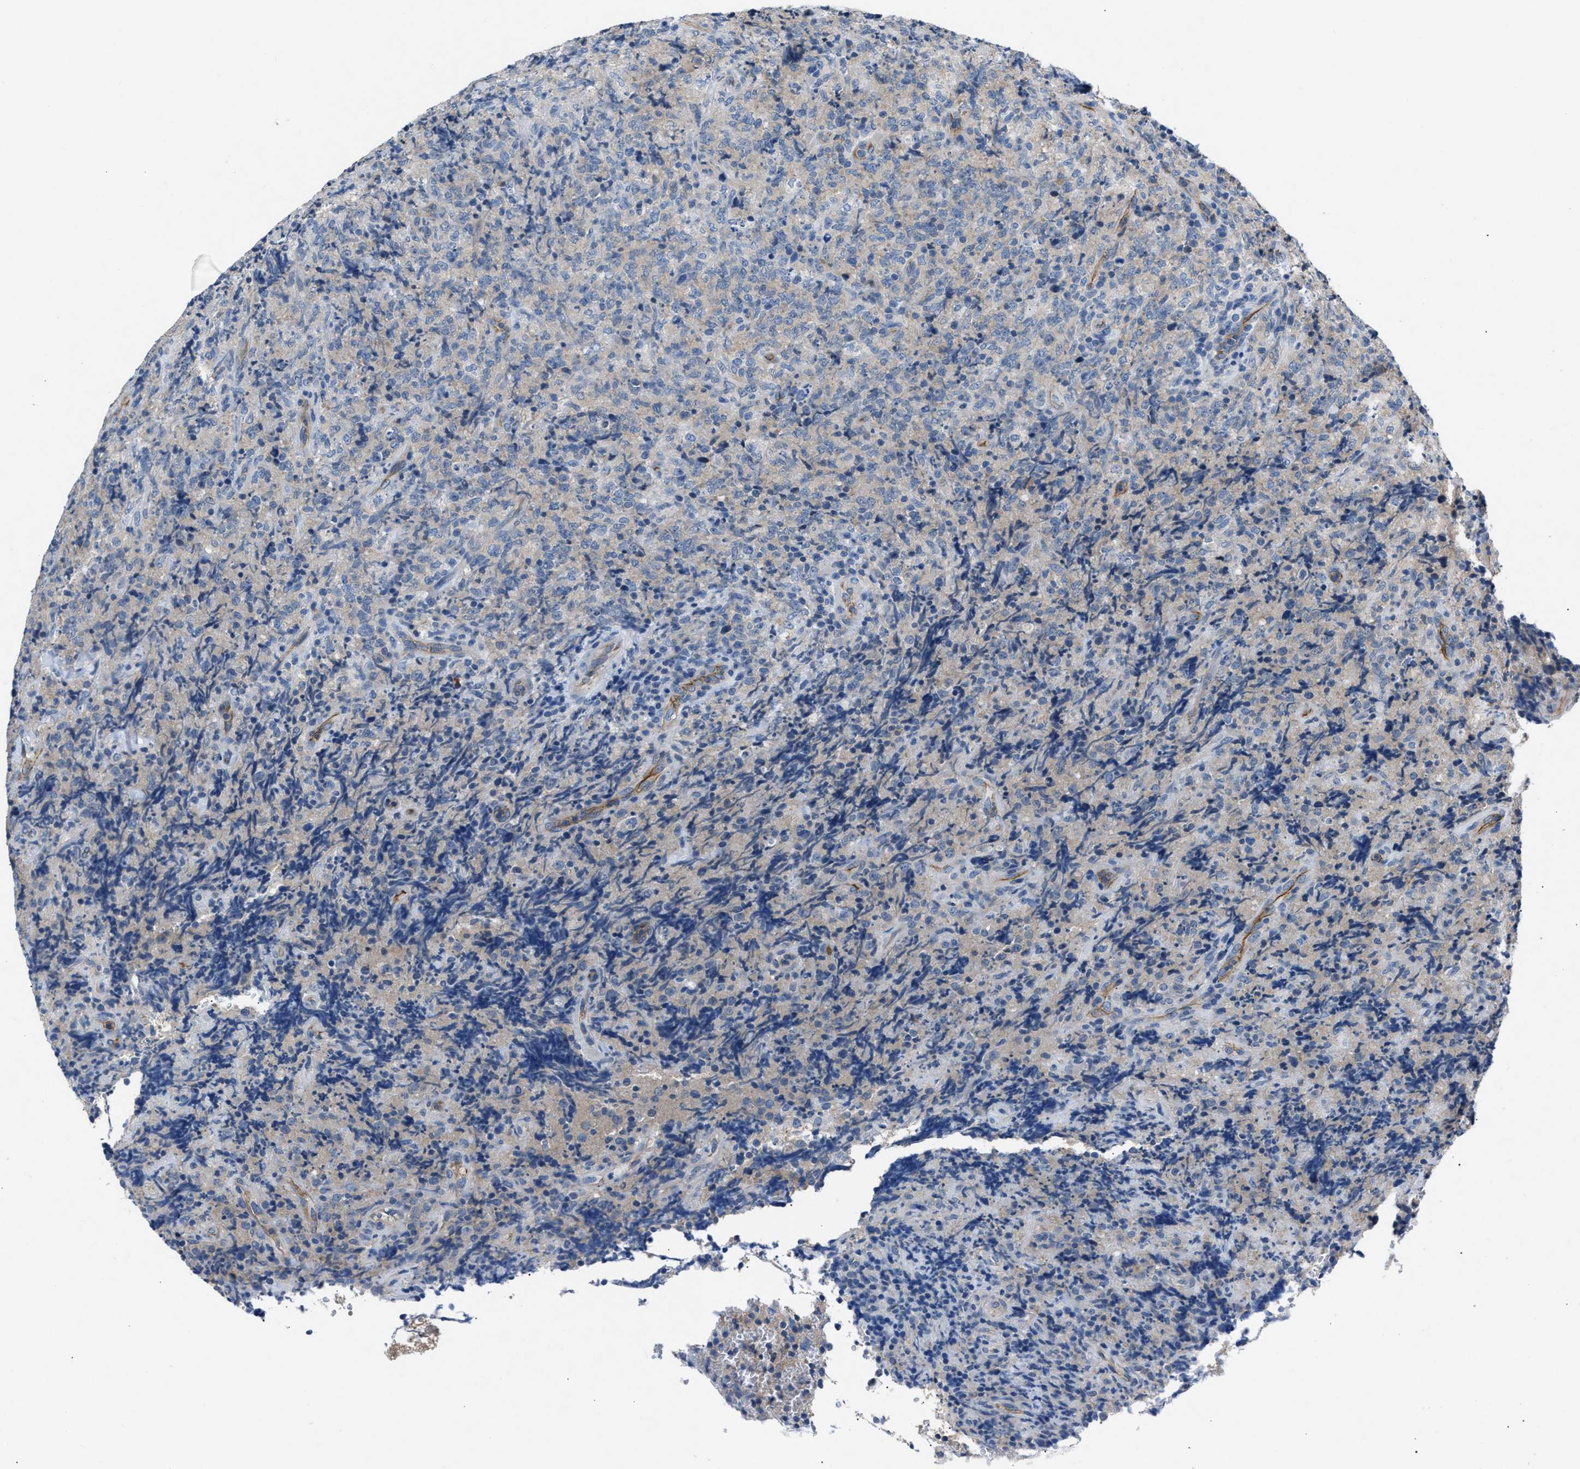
{"staining": {"intensity": "negative", "quantity": "none", "location": "none"}, "tissue": "lymphoma", "cell_type": "Tumor cells", "image_type": "cancer", "snomed": [{"axis": "morphology", "description": "Malignant lymphoma, non-Hodgkin's type, High grade"}, {"axis": "topography", "description": "Tonsil"}], "caption": "DAB (3,3'-diaminobenzidine) immunohistochemical staining of human malignant lymphoma, non-Hodgkin's type (high-grade) exhibits no significant expression in tumor cells.", "gene": "DNAAF5", "patient": {"sex": "female", "age": 36}}